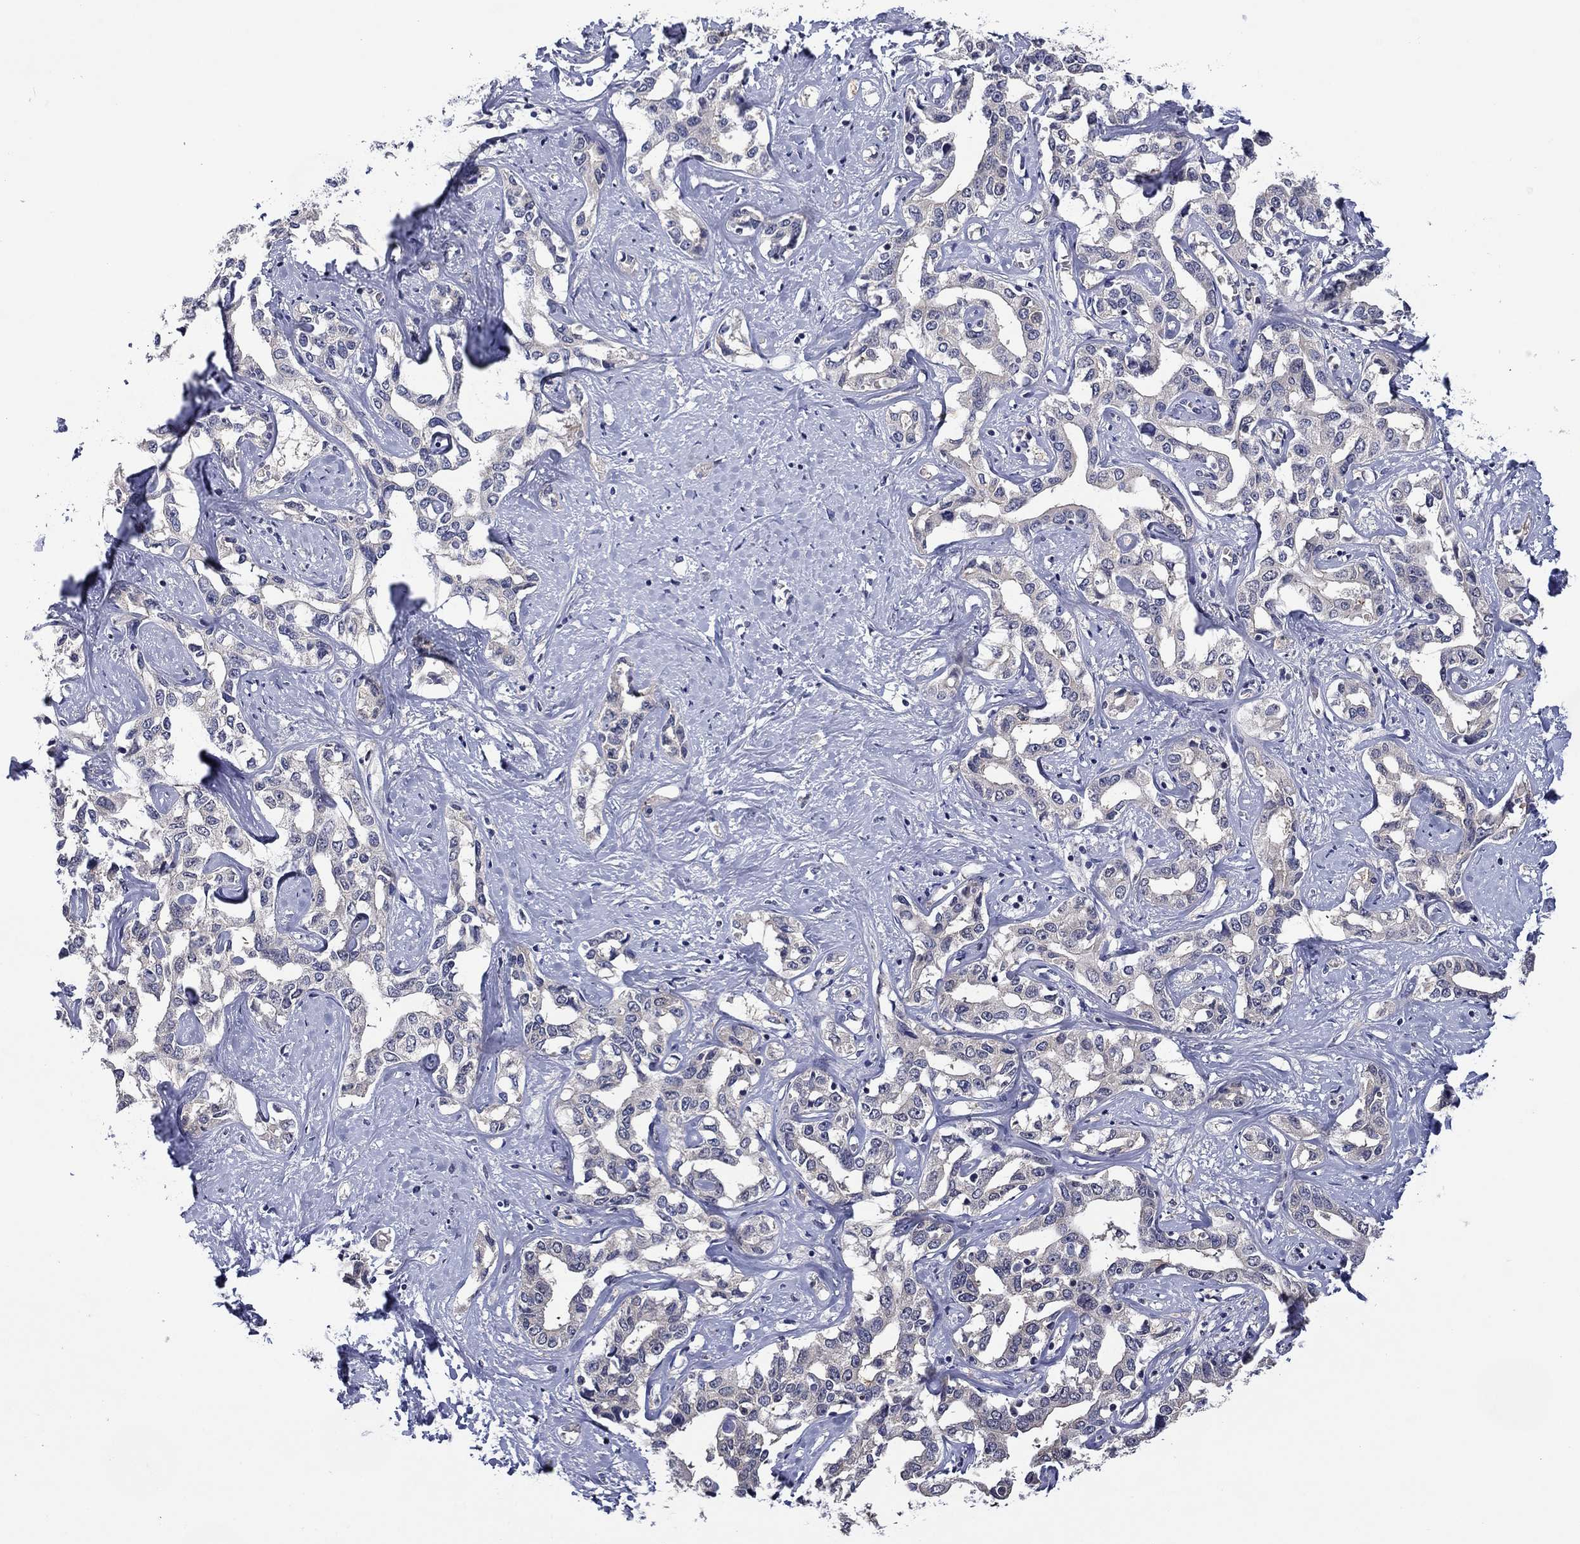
{"staining": {"intensity": "negative", "quantity": "none", "location": "none"}, "tissue": "liver cancer", "cell_type": "Tumor cells", "image_type": "cancer", "snomed": [{"axis": "morphology", "description": "Cholangiocarcinoma"}, {"axis": "topography", "description": "Liver"}], "caption": "A micrograph of human liver cancer (cholangiocarcinoma) is negative for staining in tumor cells.", "gene": "DDTL", "patient": {"sex": "male", "age": 59}}